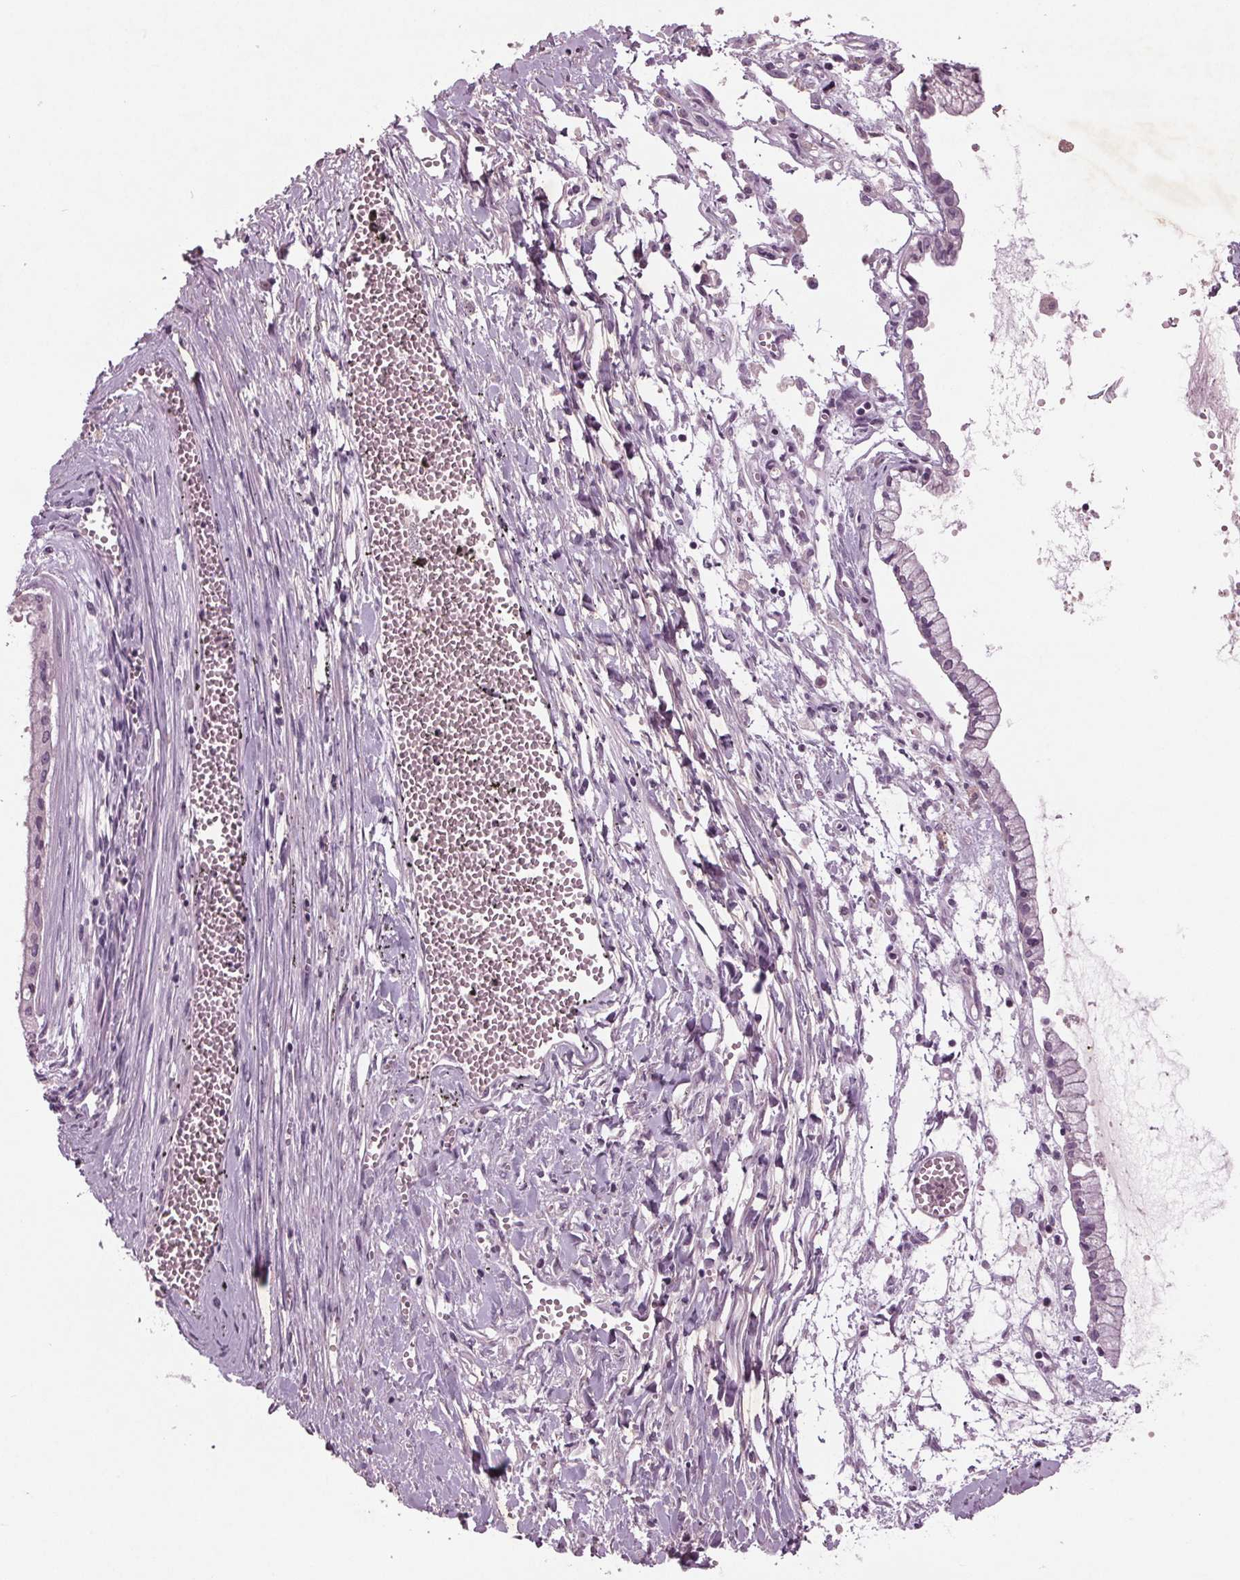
{"staining": {"intensity": "negative", "quantity": "none", "location": "none"}, "tissue": "ovarian cancer", "cell_type": "Tumor cells", "image_type": "cancer", "snomed": [{"axis": "morphology", "description": "Cystadenocarcinoma, mucinous, NOS"}, {"axis": "topography", "description": "Ovary"}], "caption": "Tumor cells show no significant protein staining in ovarian cancer. (DAB (3,3'-diaminobenzidine) immunohistochemistry (IHC) visualized using brightfield microscopy, high magnification).", "gene": "BHLHE22", "patient": {"sex": "female", "age": 67}}